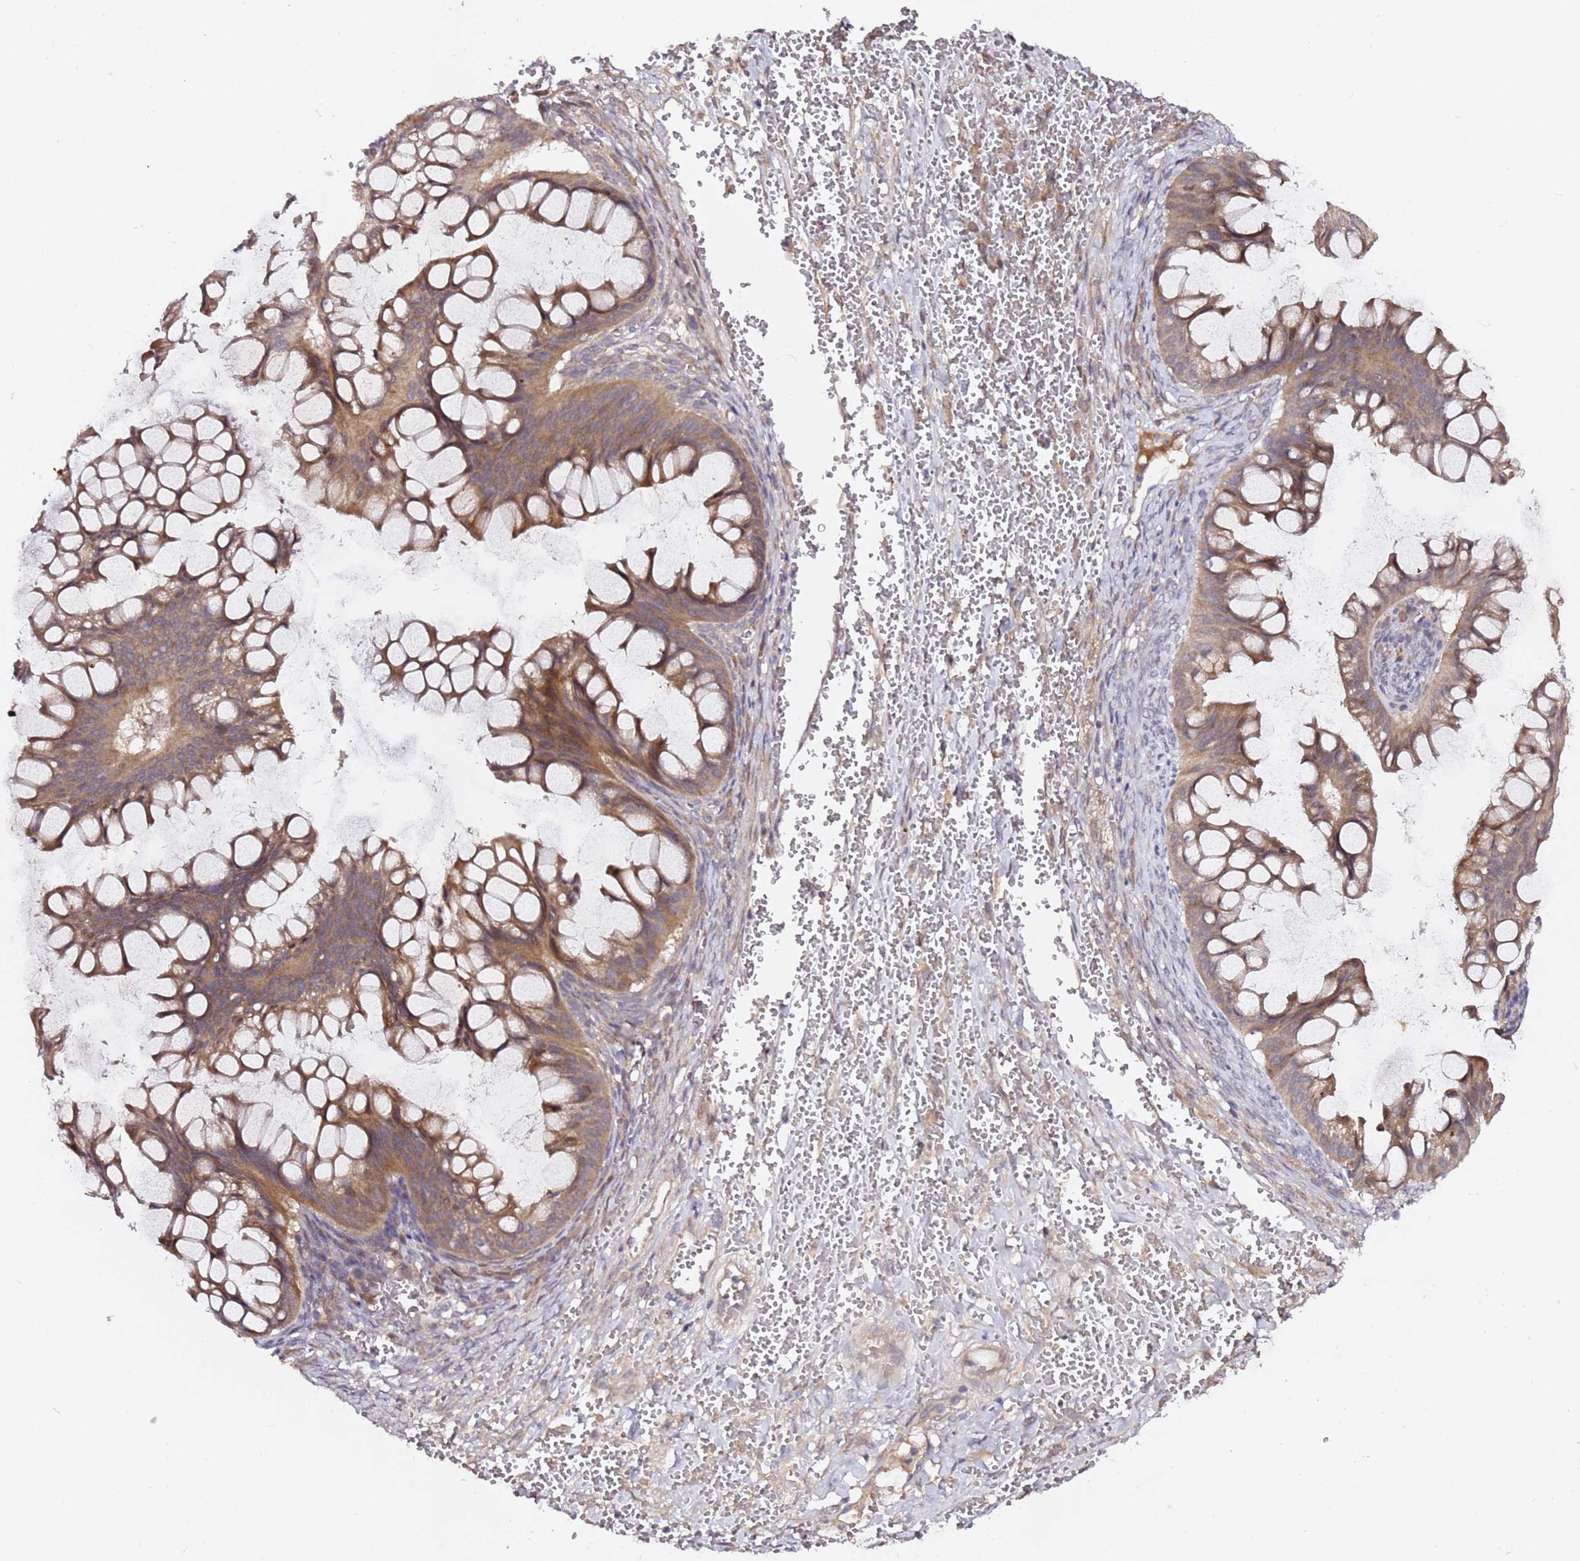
{"staining": {"intensity": "moderate", "quantity": ">75%", "location": "cytoplasmic/membranous"}, "tissue": "ovarian cancer", "cell_type": "Tumor cells", "image_type": "cancer", "snomed": [{"axis": "morphology", "description": "Cystadenocarcinoma, mucinous, NOS"}, {"axis": "topography", "description": "Ovary"}], "caption": "Immunohistochemistry histopathology image of ovarian mucinous cystadenocarcinoma stained for a protein (brown), which reveals medium levels of moderate cytoplasmic/membranous staining in approximately >75% of tumor cells.", "gene": "ALG11", "patient": {"sex": "female", "age": 73}}